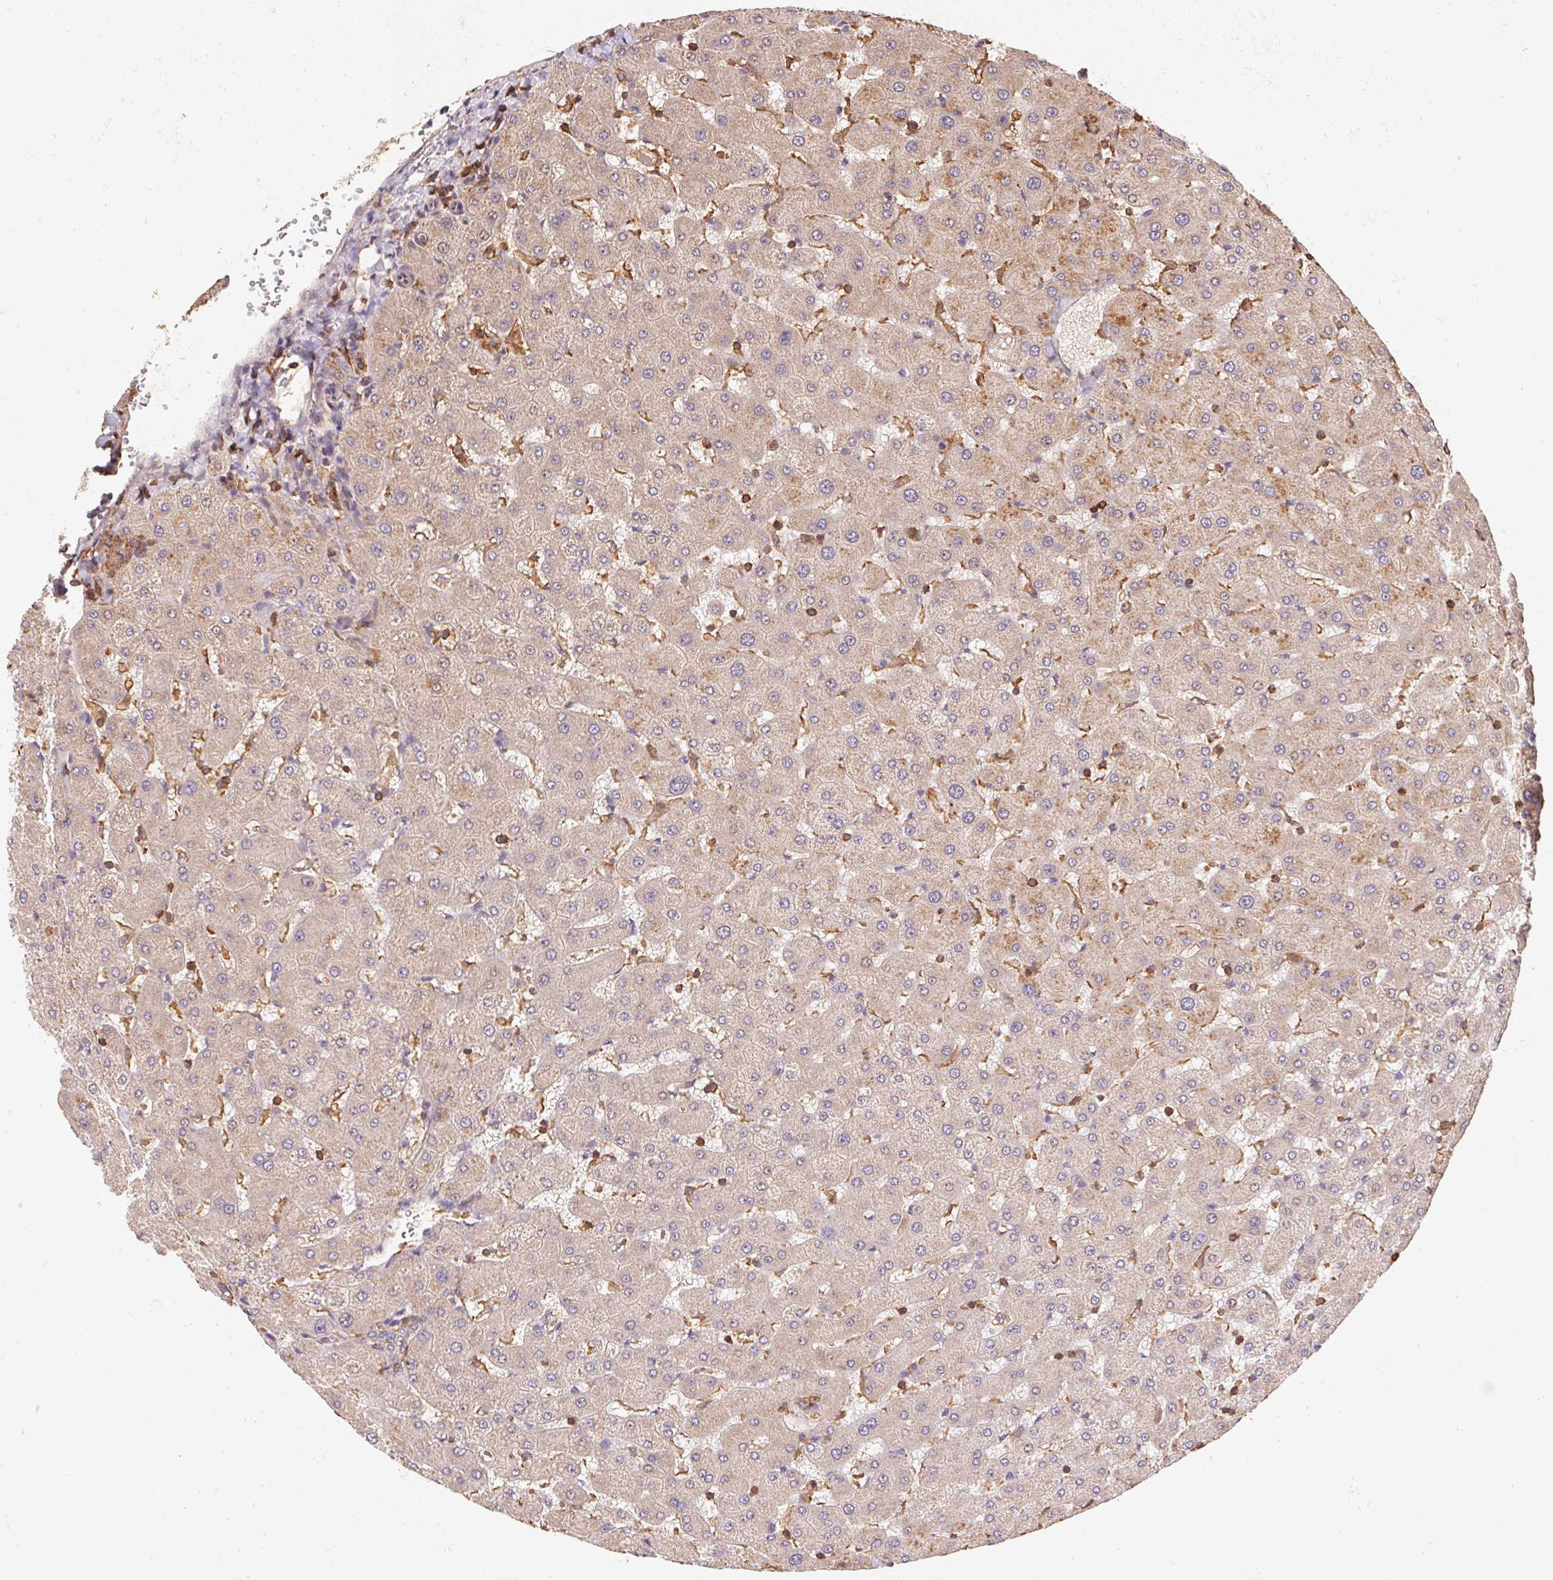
{"staining": {"intensity": "weak", "quantity": "25%-75%", "location": "cytoplasmic/membranous"}, "tissue": "liver", "cell_type": "Cholangiocytes", "image_type": "normal", "snomed": [{"axis": "morphology", "description": "Normal tissue, NOS"}, {"axis": "topography", "description": "Liver"}], "caption": "Immunohistochemical staining of unremarkable liver demonstrates 25%-75% levels of weak cytoplasmic/membranous protein positivity in approximately 25%-75% of cholangiocytes.", "gene": "ATG10", "patient": {"sex": "female", "age": 63}}